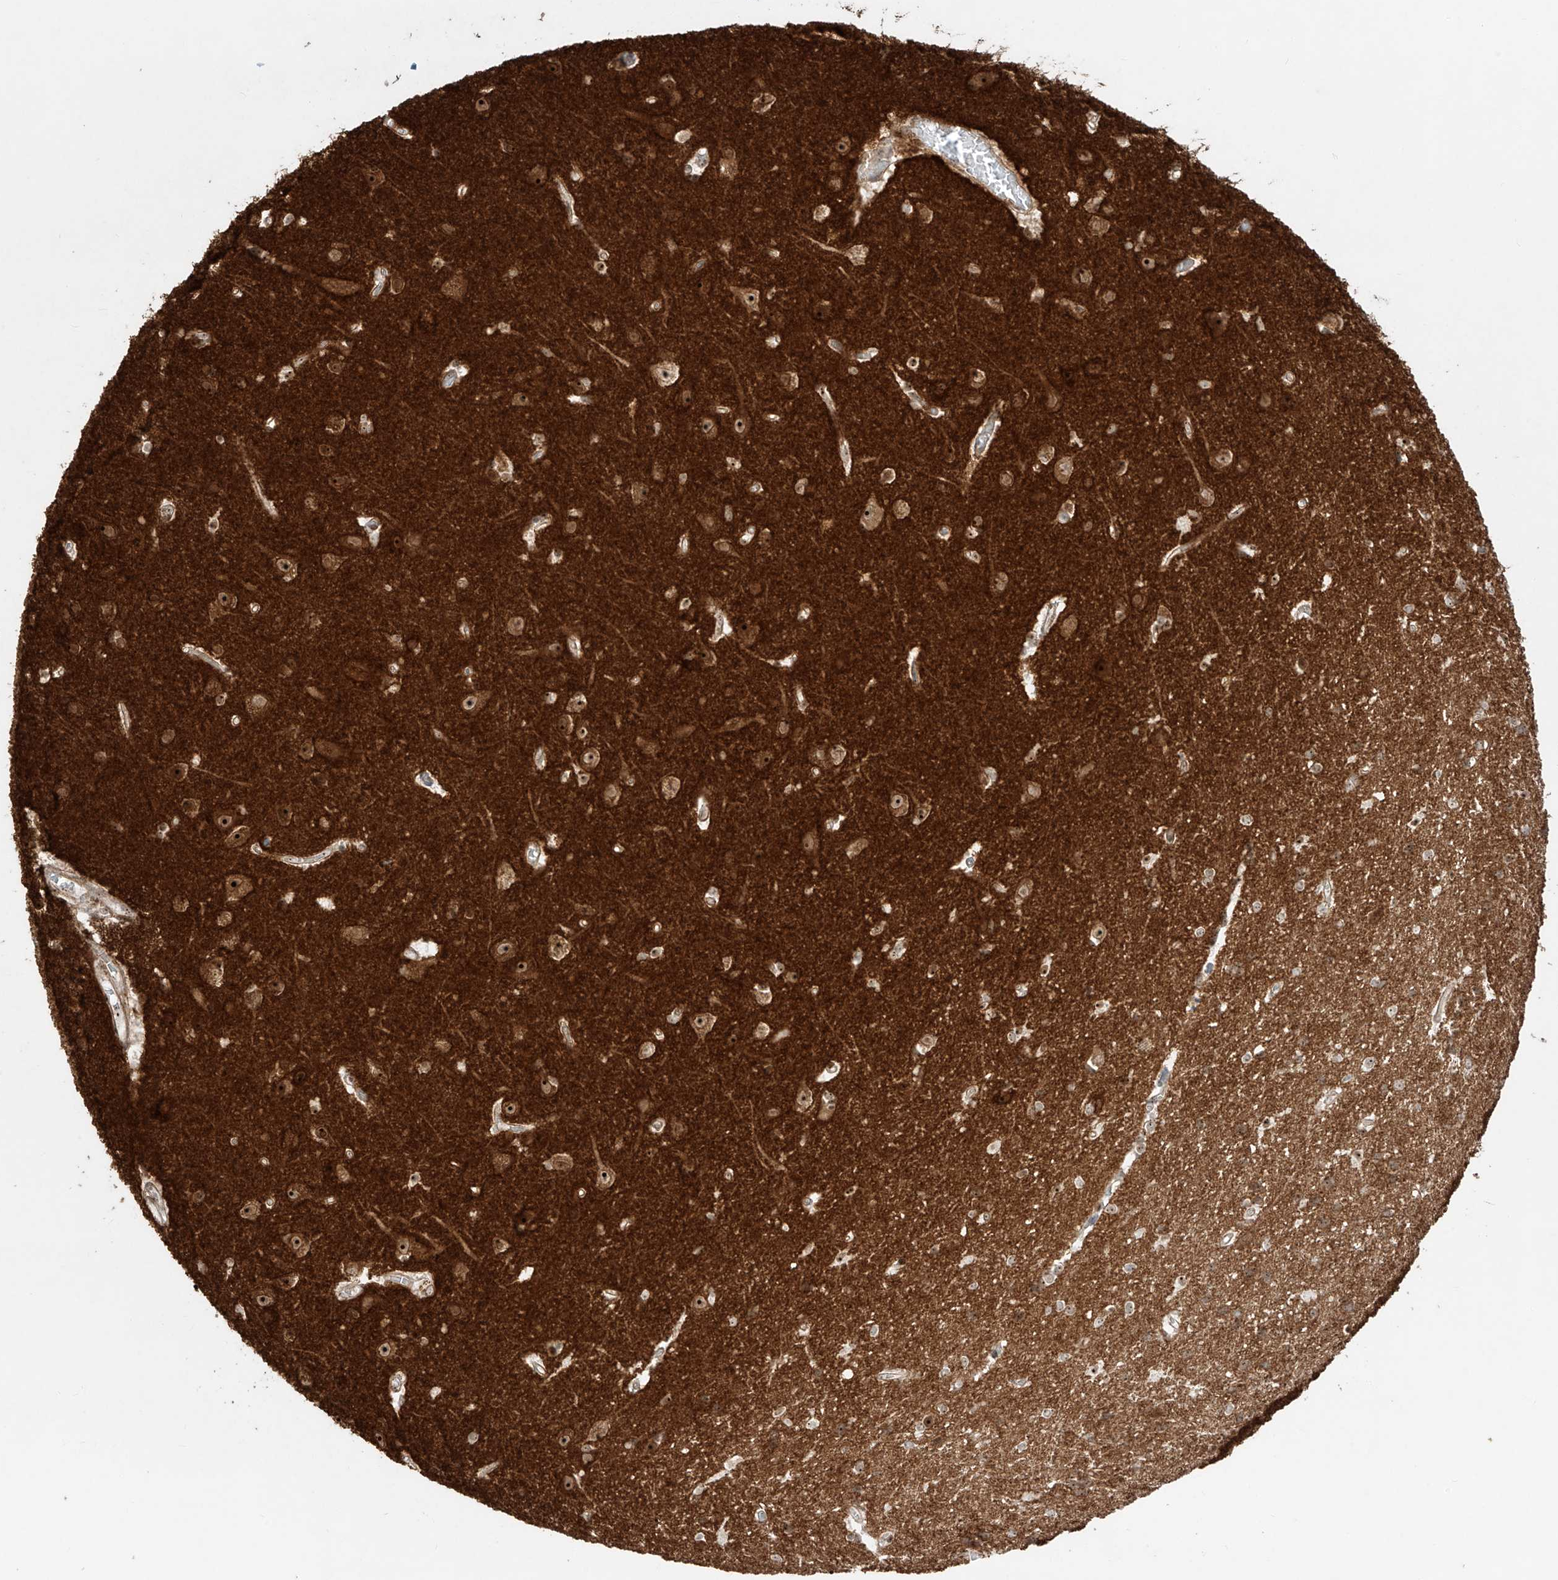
{"staining": {"intensity": "weak", "quantity": "<25%", "location": "nuclear"}, "tissue": "cerebral cortex", "cell_type": "Endothelial cells", "image_type": "normal", "snomed": [{"axis": "morphology", "description": "Normal tissue, NOS"}, {"axis": "topography", "description": "Cerebral cortex"}], "caption": "Micrograph shows no significant protein positivity in endothelial cells of benign cerebral cortex. (Stains: DAB (3,3'-diaminobenzidine) immunohistochemistry (IHC) with hematoxylin counter stain, Microscopy: brightfield microscopy at high magnification).", "gene": "ZNF512", "patient": {"sex": "male", "age": 54}}